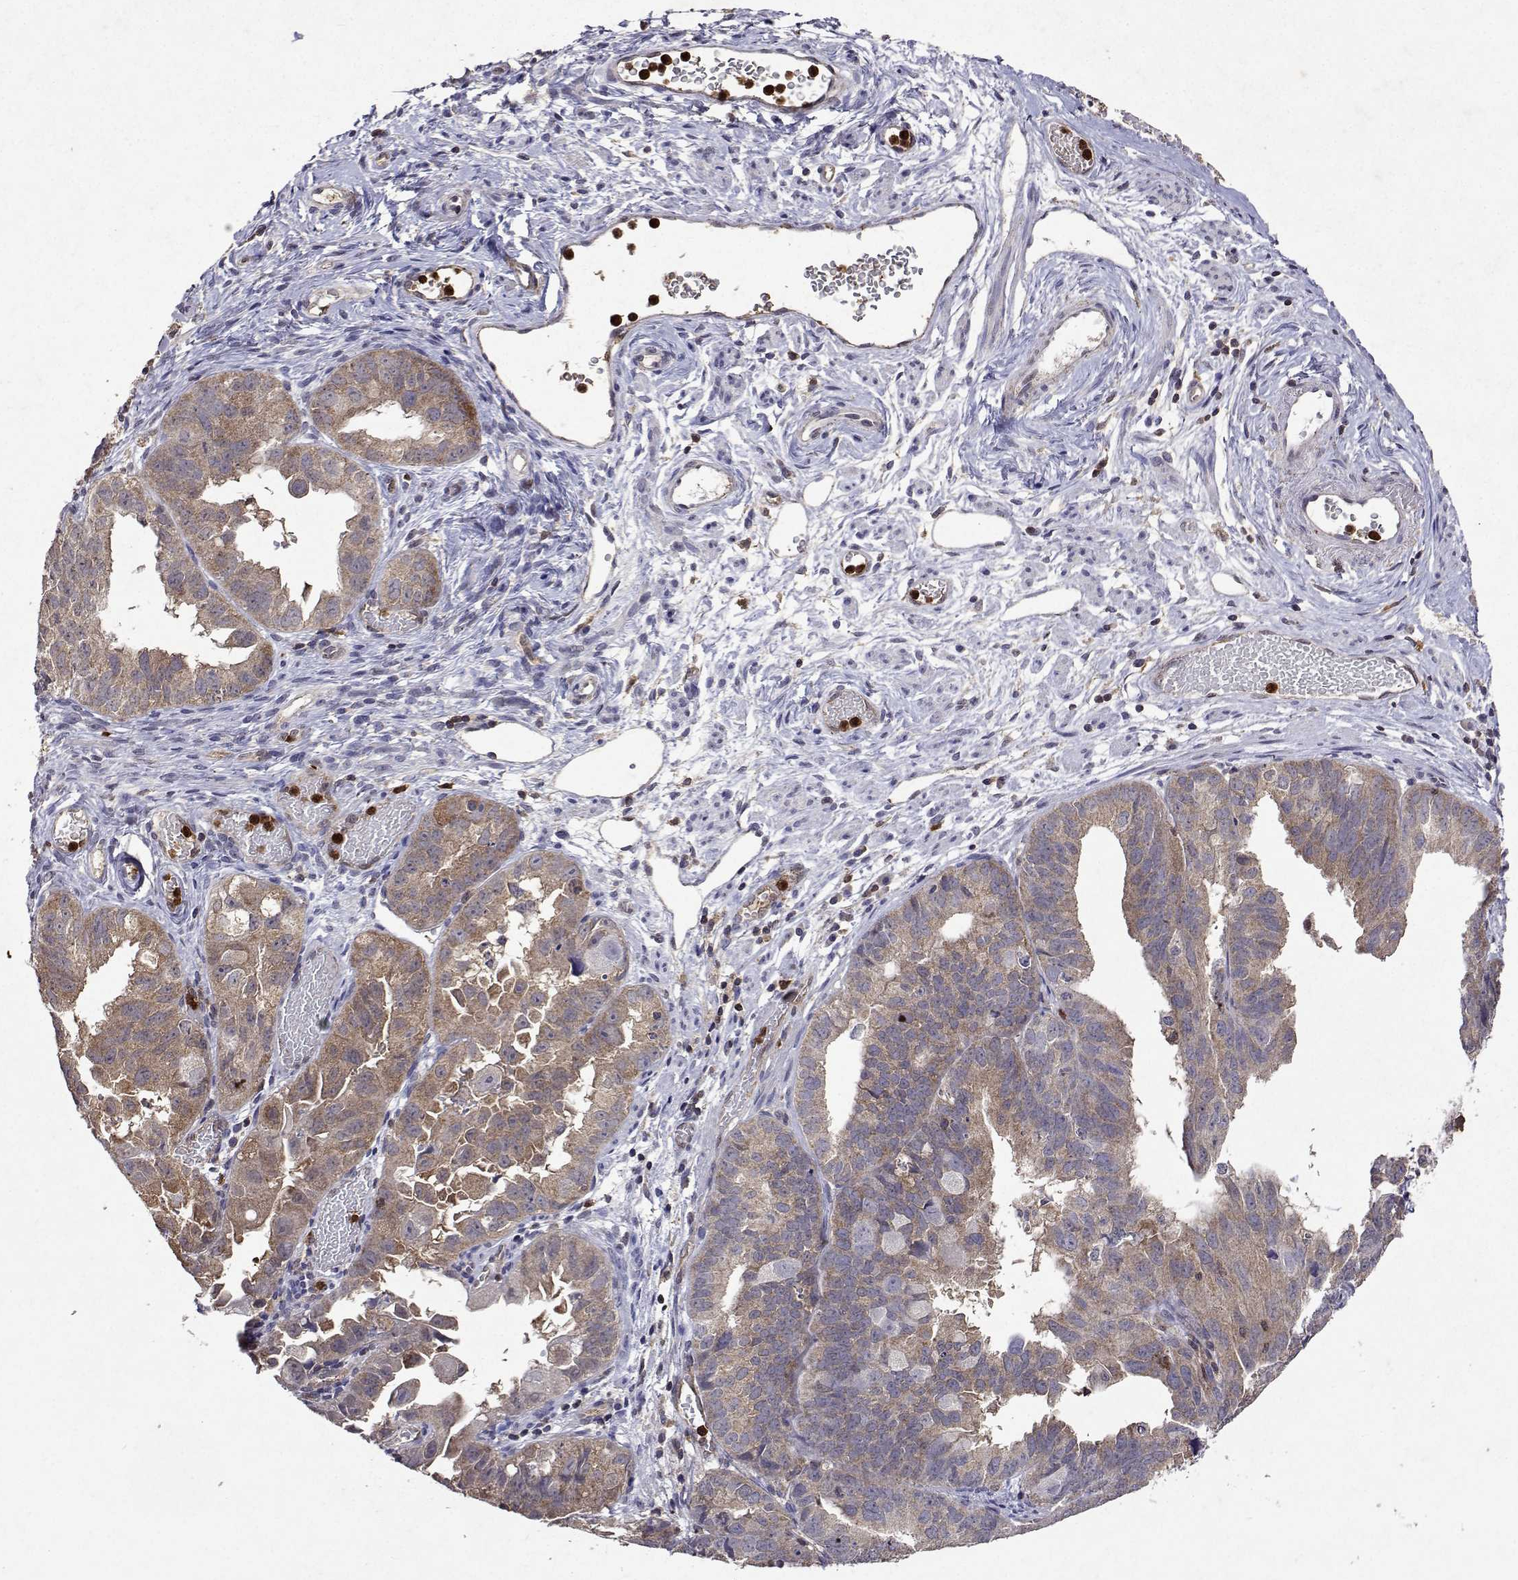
{"staining": {"intensity": "moderate", "quantity": "25%-75%", "location": "cytoplasmic/membranous"}, "tissue": "ovarian cancer", "cell_type": "Tumor cells", "image_type": "cancer", "snomed": [{"axis": "morphology", "description": "Carcinoma, endometroid"}, {"axis": "topography", "description": "Ovary"}], "caption": "The photomicrograph demonstrates a brown stain indicating the presence of a protein in the cytoplasmic/membranous of tumor cells in ovarian endometroid carcinoma.", "gene": "APAF1", "patient": {"sex": "female", "age": 85}}